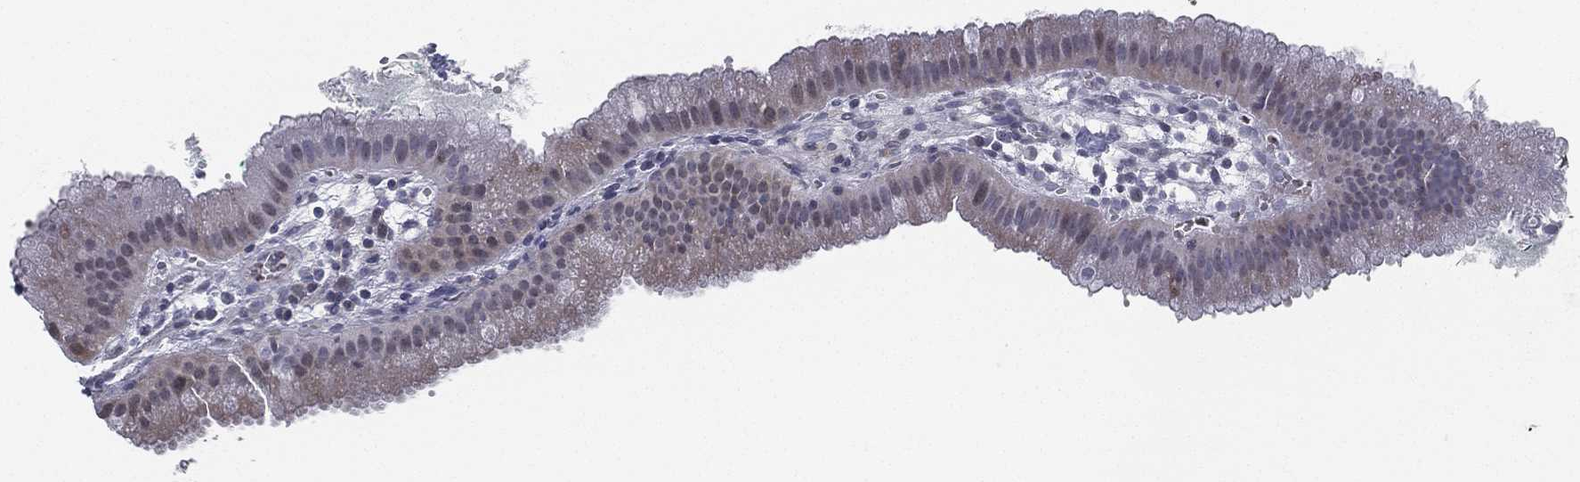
{"staining": {"intensity": "weak", "quantity": "<25%", "location": "cytoplasmic/membranous"}, "tissue": "gallbladder", "cell_type": "Glandular cells", "image_type": "normal", "snomed": [{"axis": "morphology", "description": "Normal tissue, NOS"}, {"axis": "topography", "description": "Gallbladder"}], "caption": "This is an immunohistochemistry micrograph of benign human gallbladder. There is no expression in glandular cells.", "gene": "SPPL2C", "patient": {"sex": "male", "age": 67}}